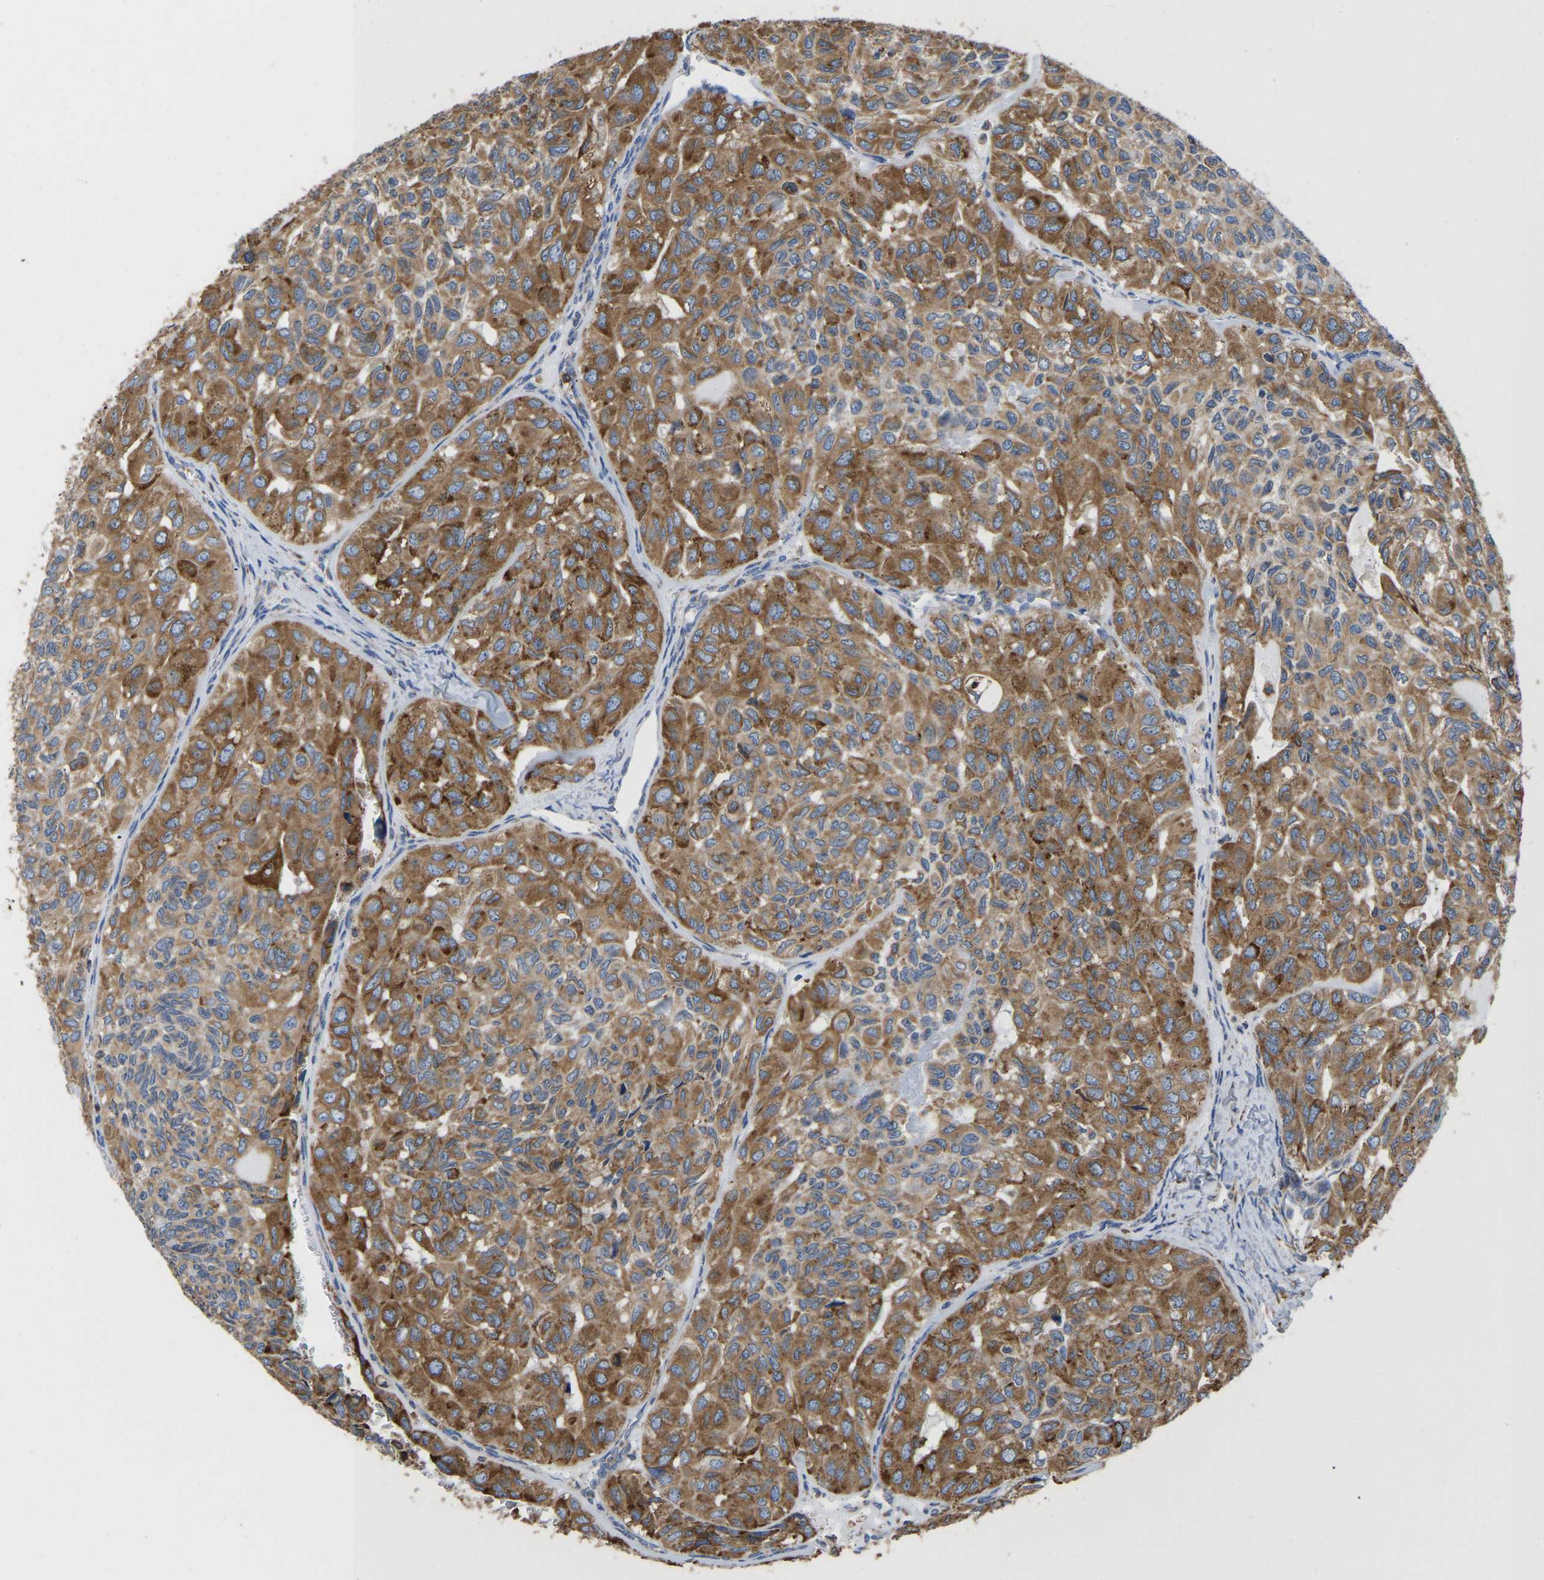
{"staining": {"intensity": "moderate", "quantity": ">75%", "location": "cytoplasmic/membranous"}, "tissue": "head and neck cancer", "cell_type": "Tumor cells", "image_type": "cancer", "snomed": [{"axis": "morphology", "description": "Adenocarcinoma, NOS"}, {"axis": "topography", "description": "Salivary gland, NOS"}, {"axis": "topography", "description": "Head-Neck"}], "caption": "Approximately >75% of tumor cells in head and neck adenocarcinoma reveal moderate cytoplasmic/membranous protein expression as visualized by brown immunohistochemical staining.", "gene": "P4HB", "patient": {"sex": "female", "age": 76}}